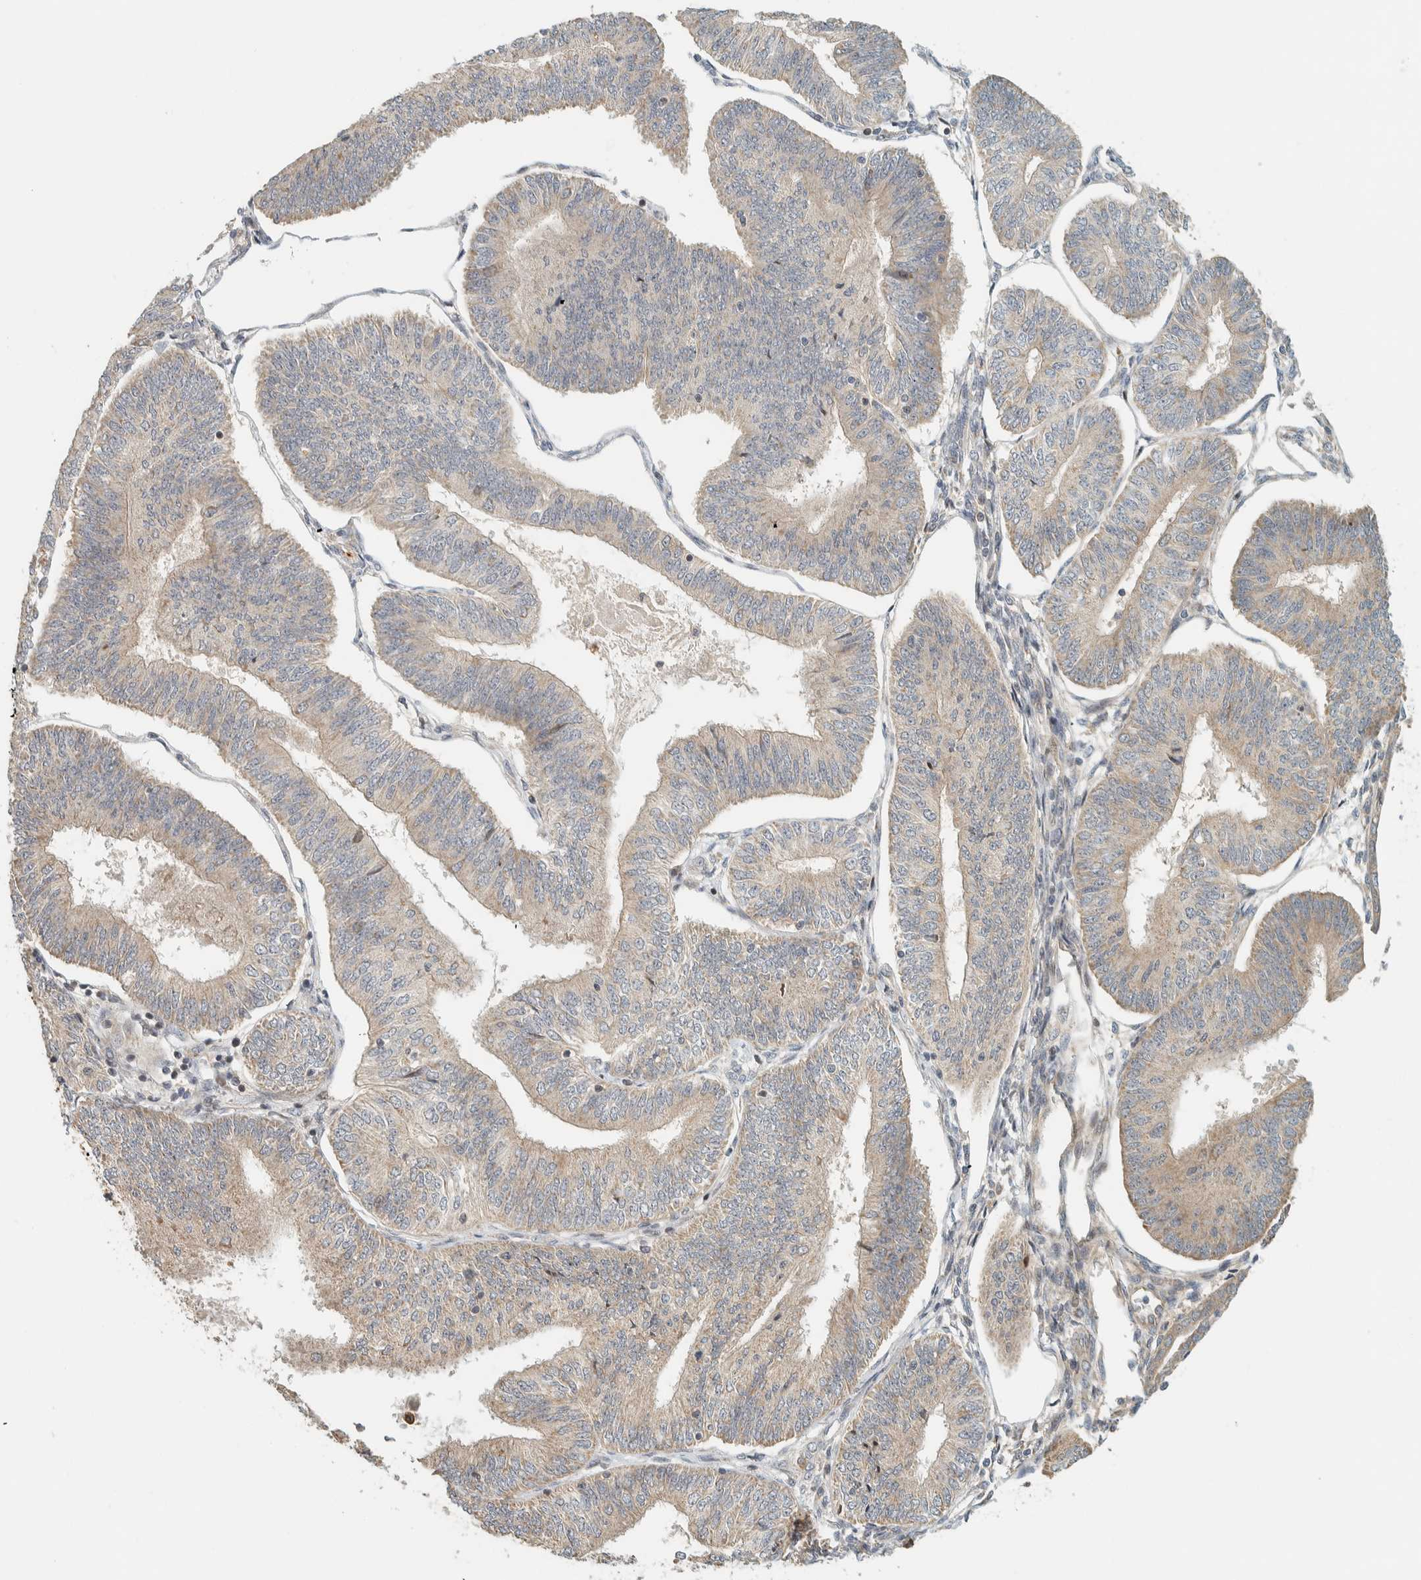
{"staining": {"intensity": "weak", "quantity": ">75%", "location": "cytoplasmic/membranous"}, "tissue": "endometrial cancer", "cell_type": "Tumor cells", "image_type": "cancer", "snomed": [{"axis": "morphology", "description": "Adenocarcinoma, NOS"}, {"axis": "topography", "description": "Endometrium"}], "caption": "Protein analysis of endometrial cancer tissue exhibits weak cytoplasmic/membranous positivity in approximately >75% of tumor cells.", "gene": "CCDC171", "patient": {"sex": "female", "age": 58}}